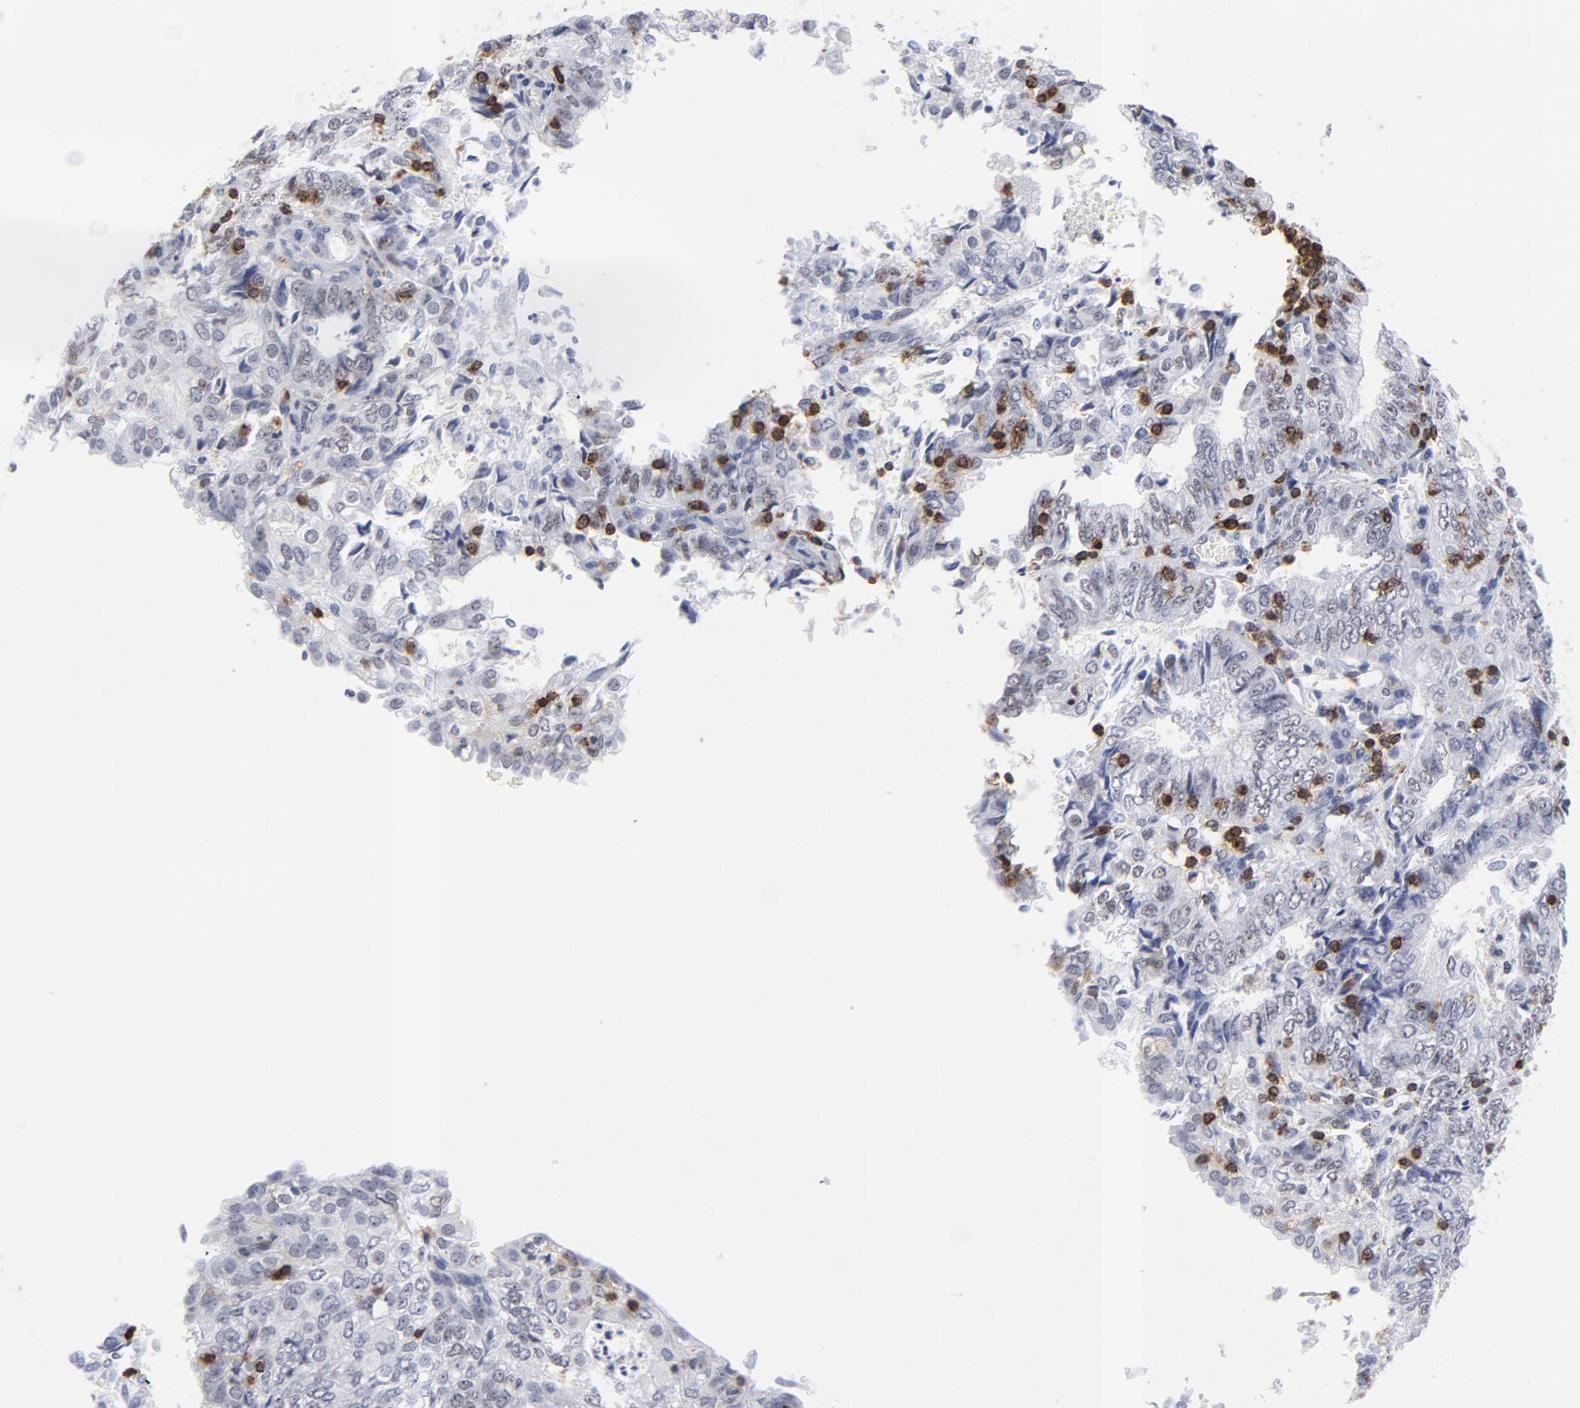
{"staining": {"intensity": "negative", "quantity": "none", "location": "none"}, "tissue": "endometrial cancer", "cell_type": "Tumor cells", "image_type": "cancer", "snomed": [{"axis": "morphology", "description": "Adenocarcinoma, NOS"}, {"axis": "topography", "description": "Endometrium"}], "caption": "A photomicrograph of human endometrial cancer (adenocarcinoma) is negative for staining in tumor cells.", "gene": "CD2", "patient": {"sex": "female", "age": 69}}